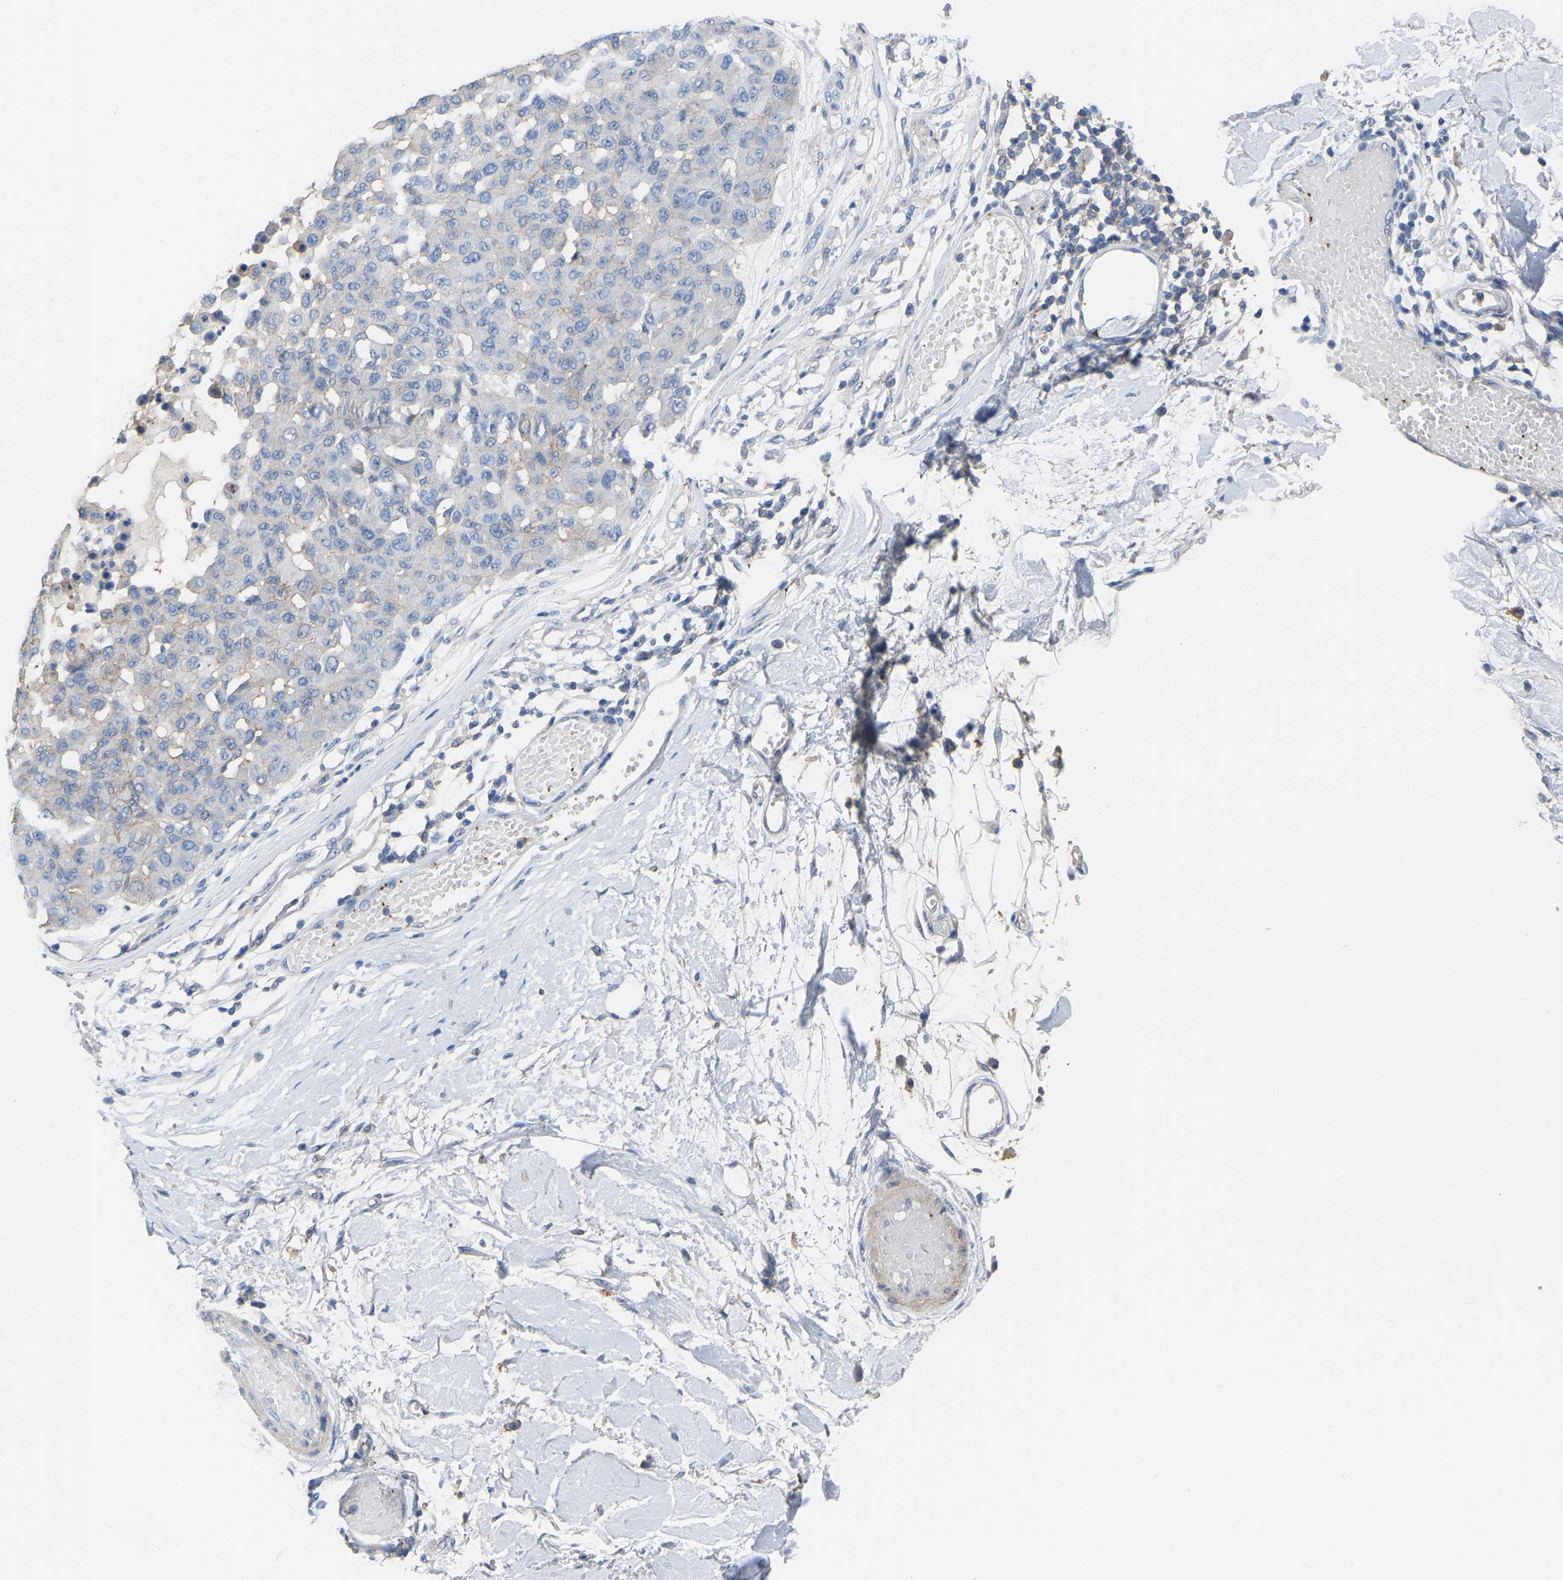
{"staining": {"intensity": "negative", "quantity": "none", "location": "none"}, "tissue": "melanoma", "cell_type": "Tumor cells", "image_type": "cancer", "snomed": [{"axis": "morphology", "description": "Normal tissue, NOS"}, {"axis": "morphology", "description": "Malignant melanoma, NOS"}, {"axis": "topography", "description": "Skin"}], "caption": "A photomicrograph of human malignant melanoma is negative for staining in tumor cells.", "gene": "ZNF449", "patient": {"sex": "male", "age": 62}}